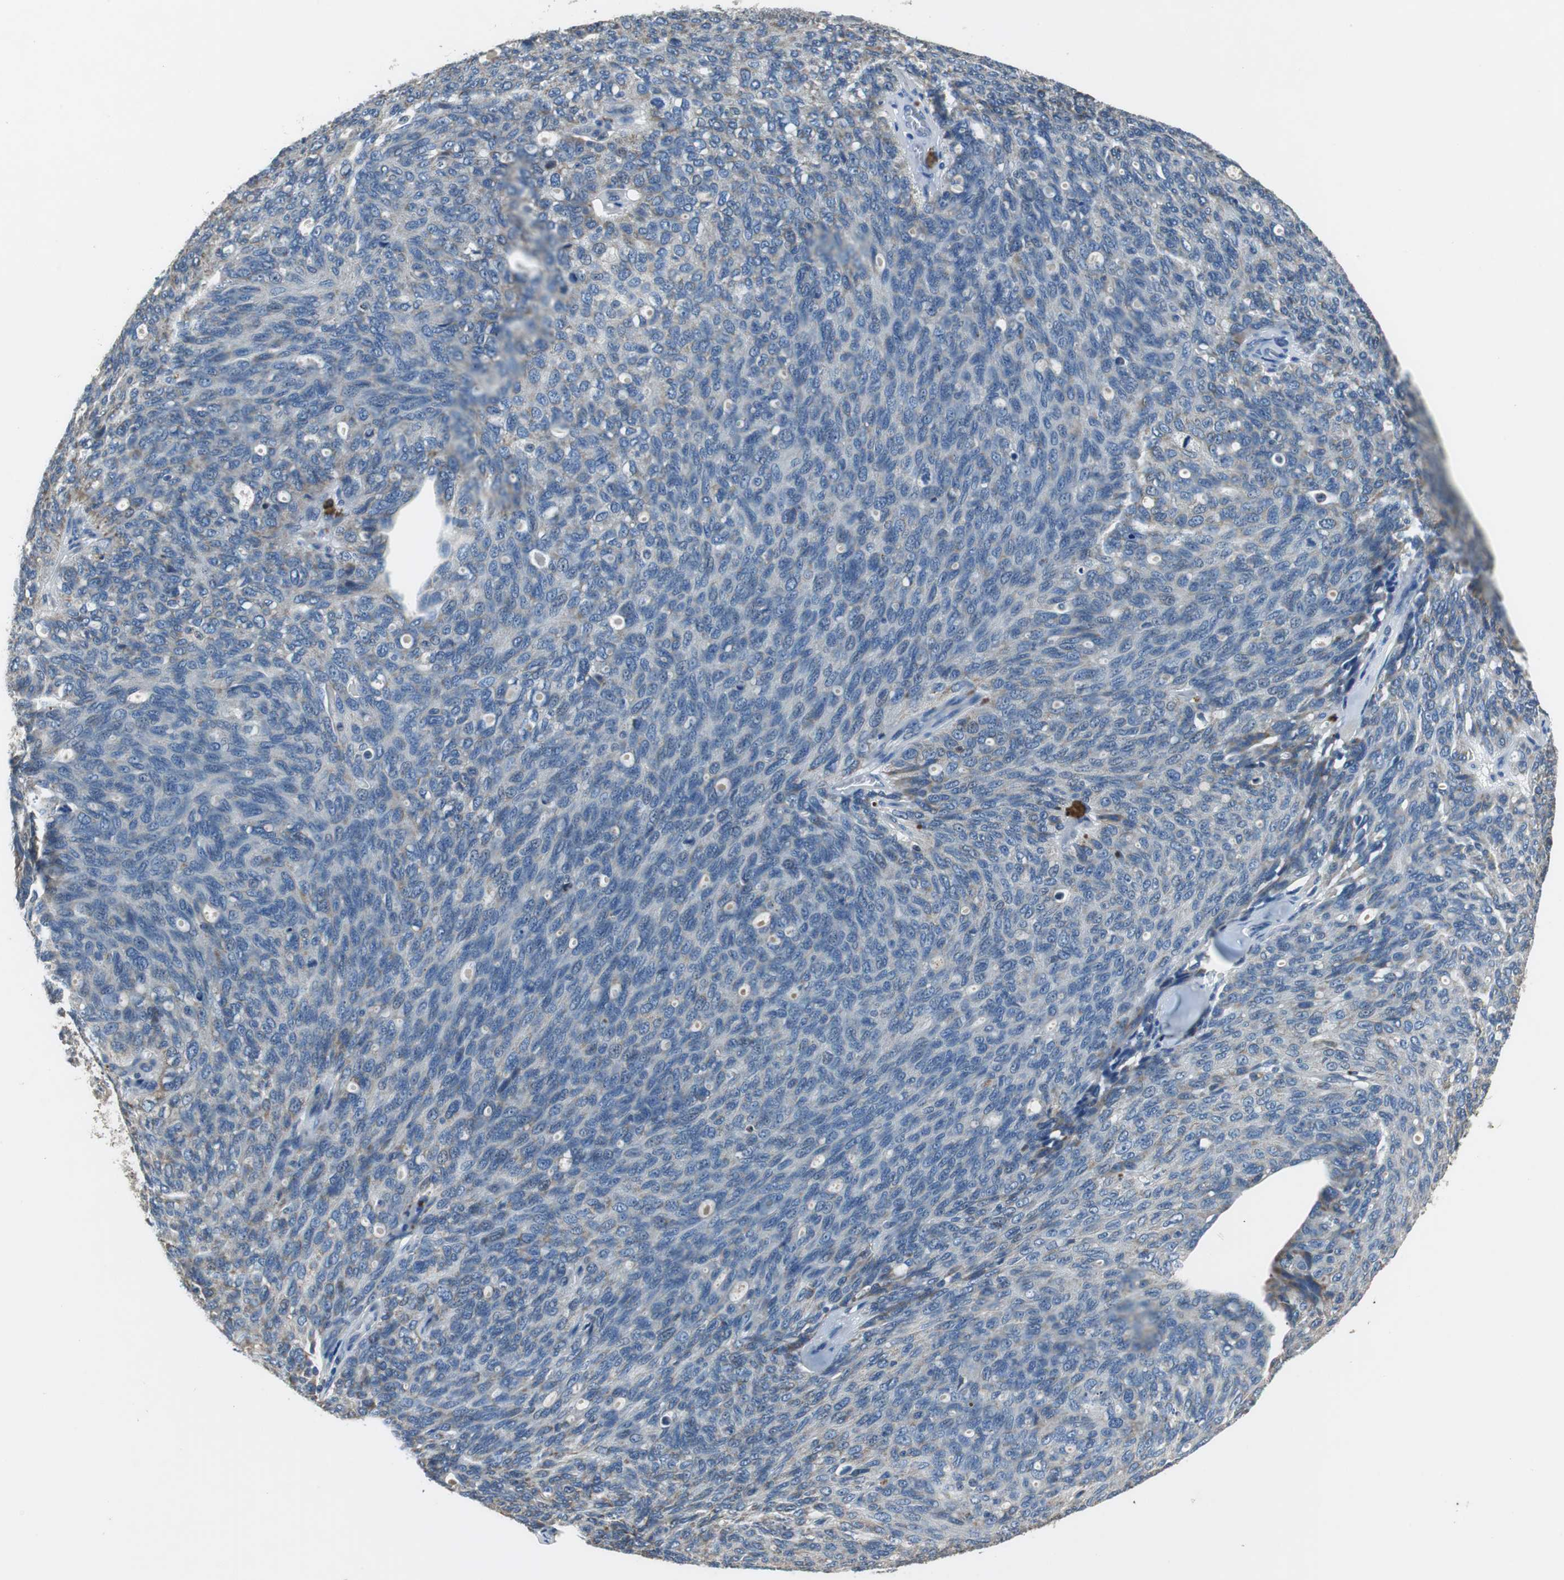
{"staining": {"intensity": "weak", "quantity": "<25%", "location": "cytoplasmic/membranous"}, "tissue": "ovarian cancer", "cell_type": "Tumor cells", "image_type": "cancer", "snomed": [{"axis": "morphology", "description": "Carcinoma, endometroid"}, {"axis": "topography", "description": "Ovary"}], "caption": "An immunohistochemistry micrograph of ovarian cancer (endometroid carcinoma) is shown. There is no staining in tumor cells of ovarian cancer (endometroid carcinoma). (DAB immunohistochemistry visualized using brightfield microscopy, high magnification).", "gene": "NLGN1", "patient": {"sex": "female", "age": 60}}